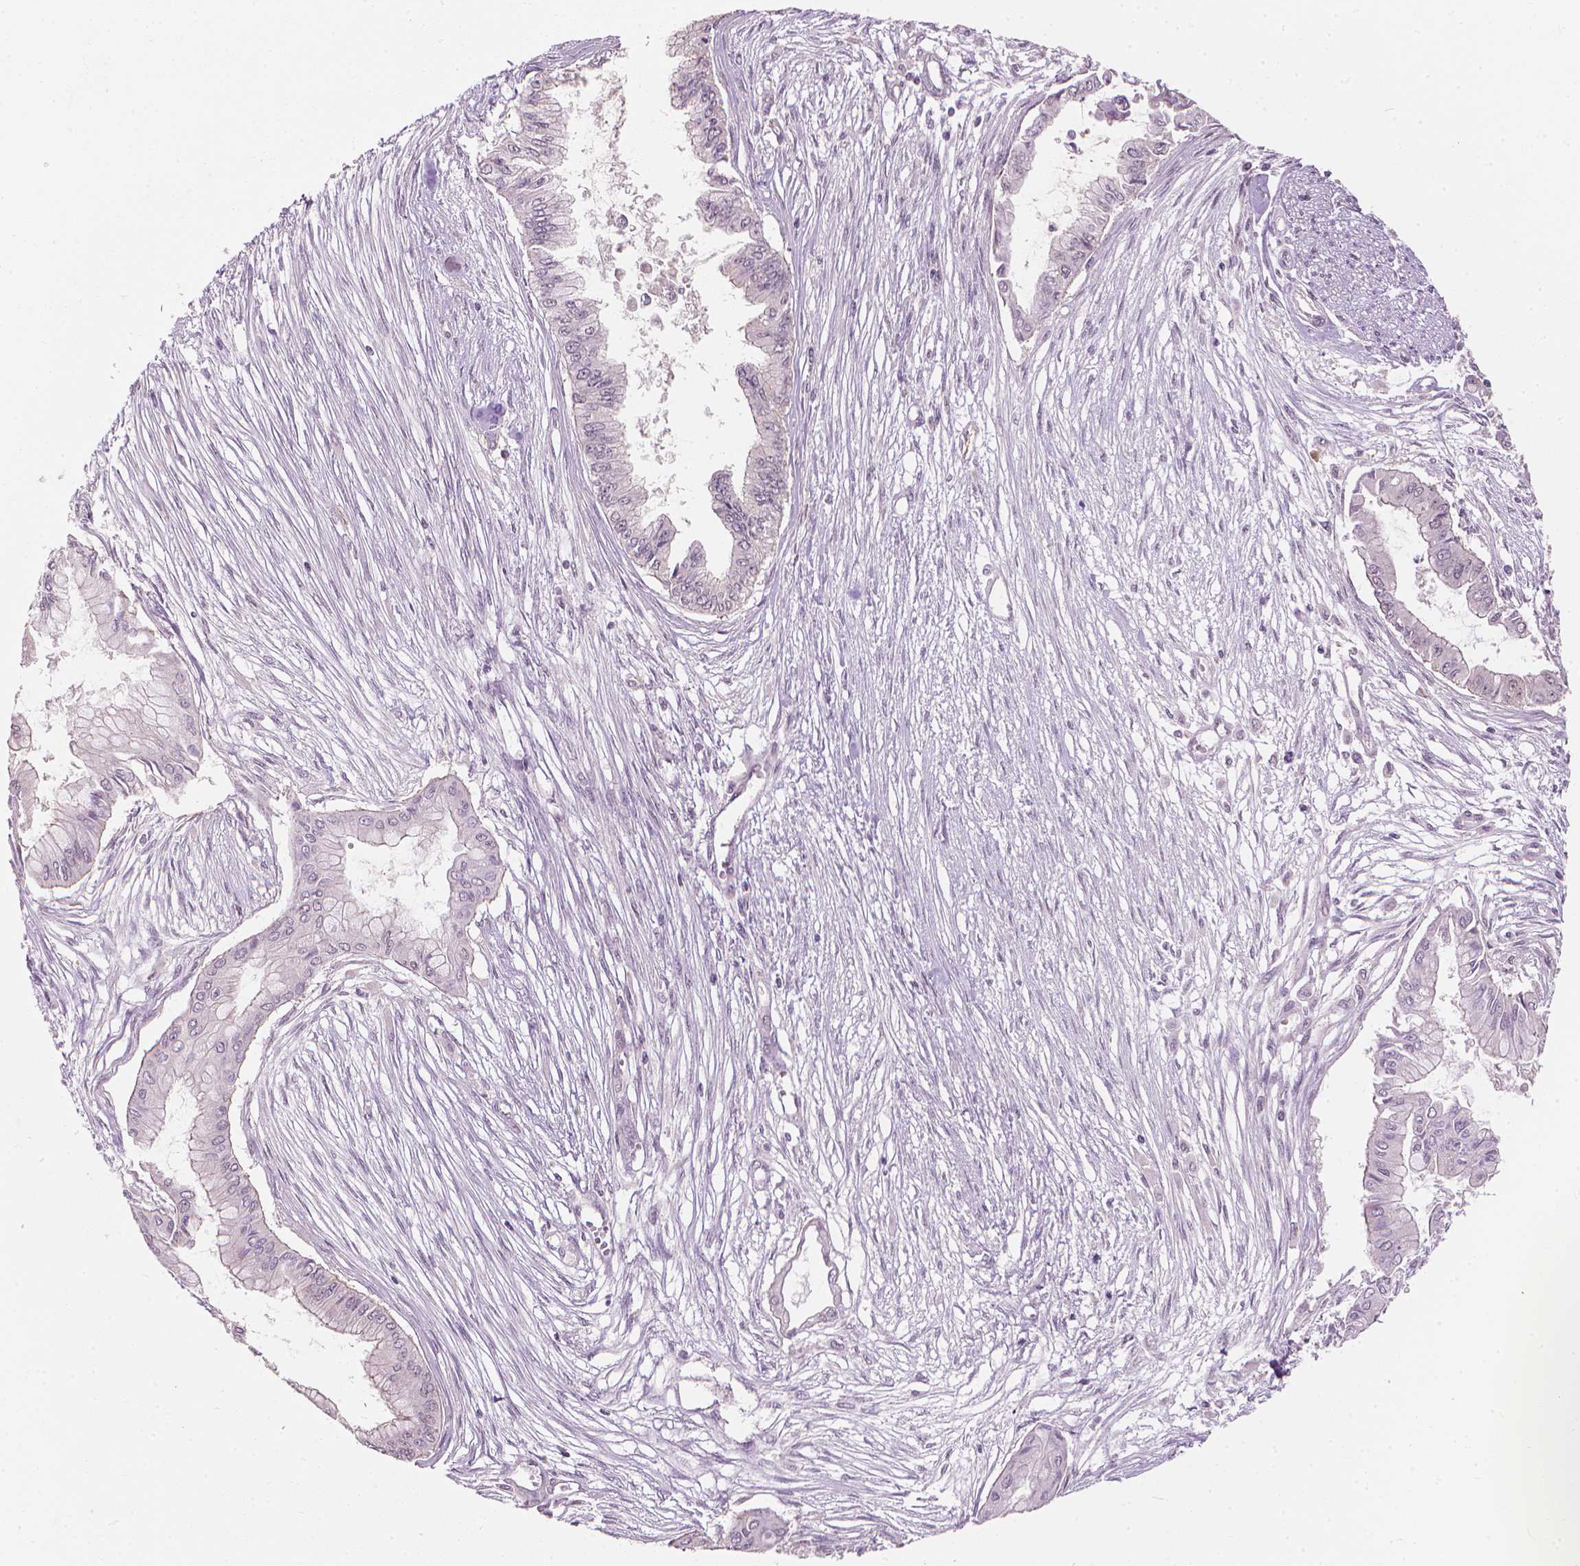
{"staining": {"intensity": "negative", "quantity": "none", "location": "none"}, "tissue": "pancreatic cancer", "cell_type": "Tumor cells", "image_type": "cancer", "snomed": [{"axis": "morphology", "description": "Adenocarcinoma, NOS"}, {"axis": "topography", "description": "Pancreas"}], "caption": "Human pancreatic cancer (adenocarcinoma) stained for a protein using immunohistochemistry shows no expression in tumor cells.", "gene": "SAXO2", "patient": {"sex": "female", "age": 68}}